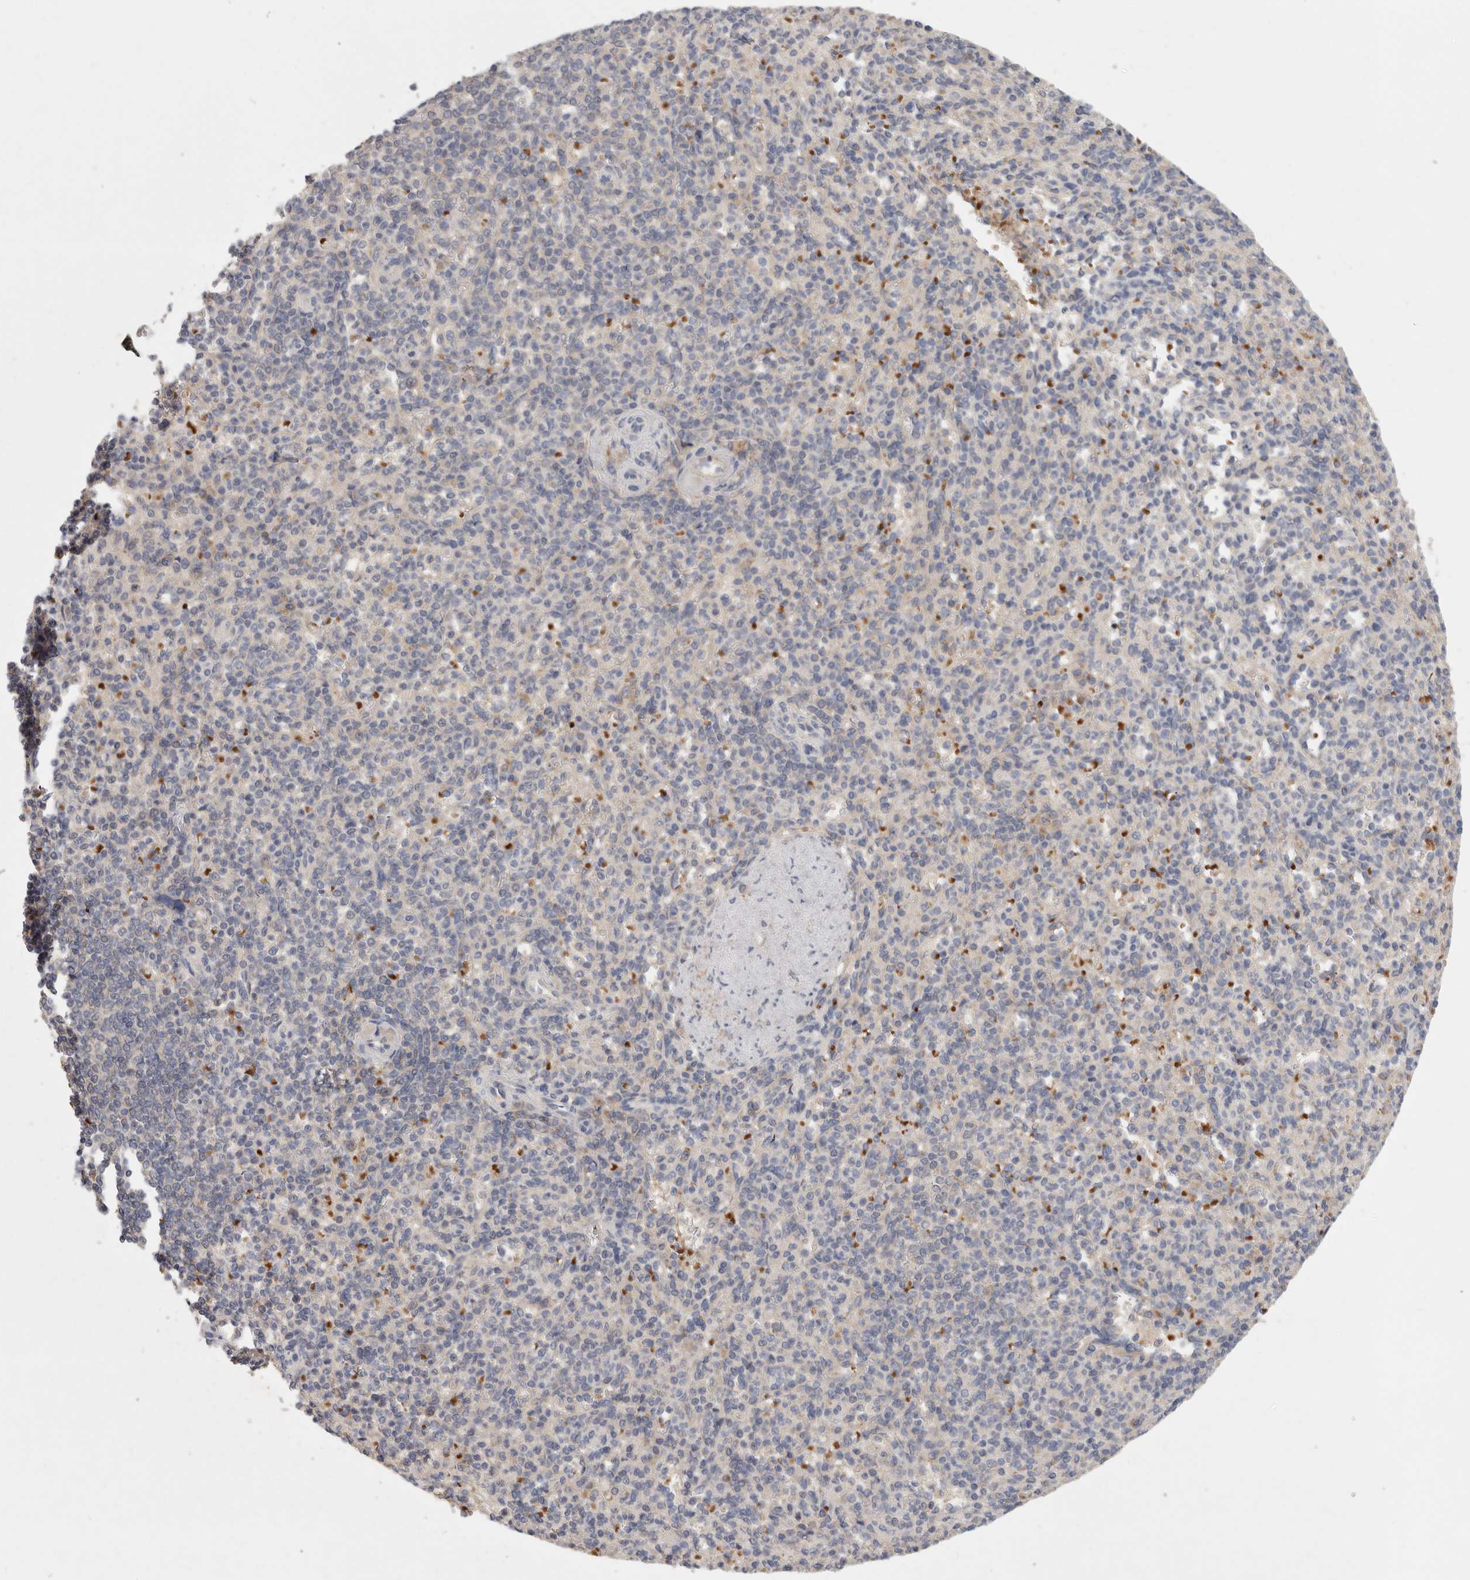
{"staining": {"intensity": "negative", "quantity": "none", "location": "none"}, "tissue": "spleen", "cell_type": "Cells in red pulp", "image_type": "normal", "snomed": [{"axis": "morphology", "description": "Normal tissue, NOS"}, {"axis": "topography", "description": "Spleen"}], "caption": "A micrograph of human spleen is negative for staining in cells in red pulp. The staining is performed using DAB brown chromogen with nuclei counter-stained in using hematoxylin.", "gene": "CFAP298", "patient": {"sex": "female", "age": 74}}